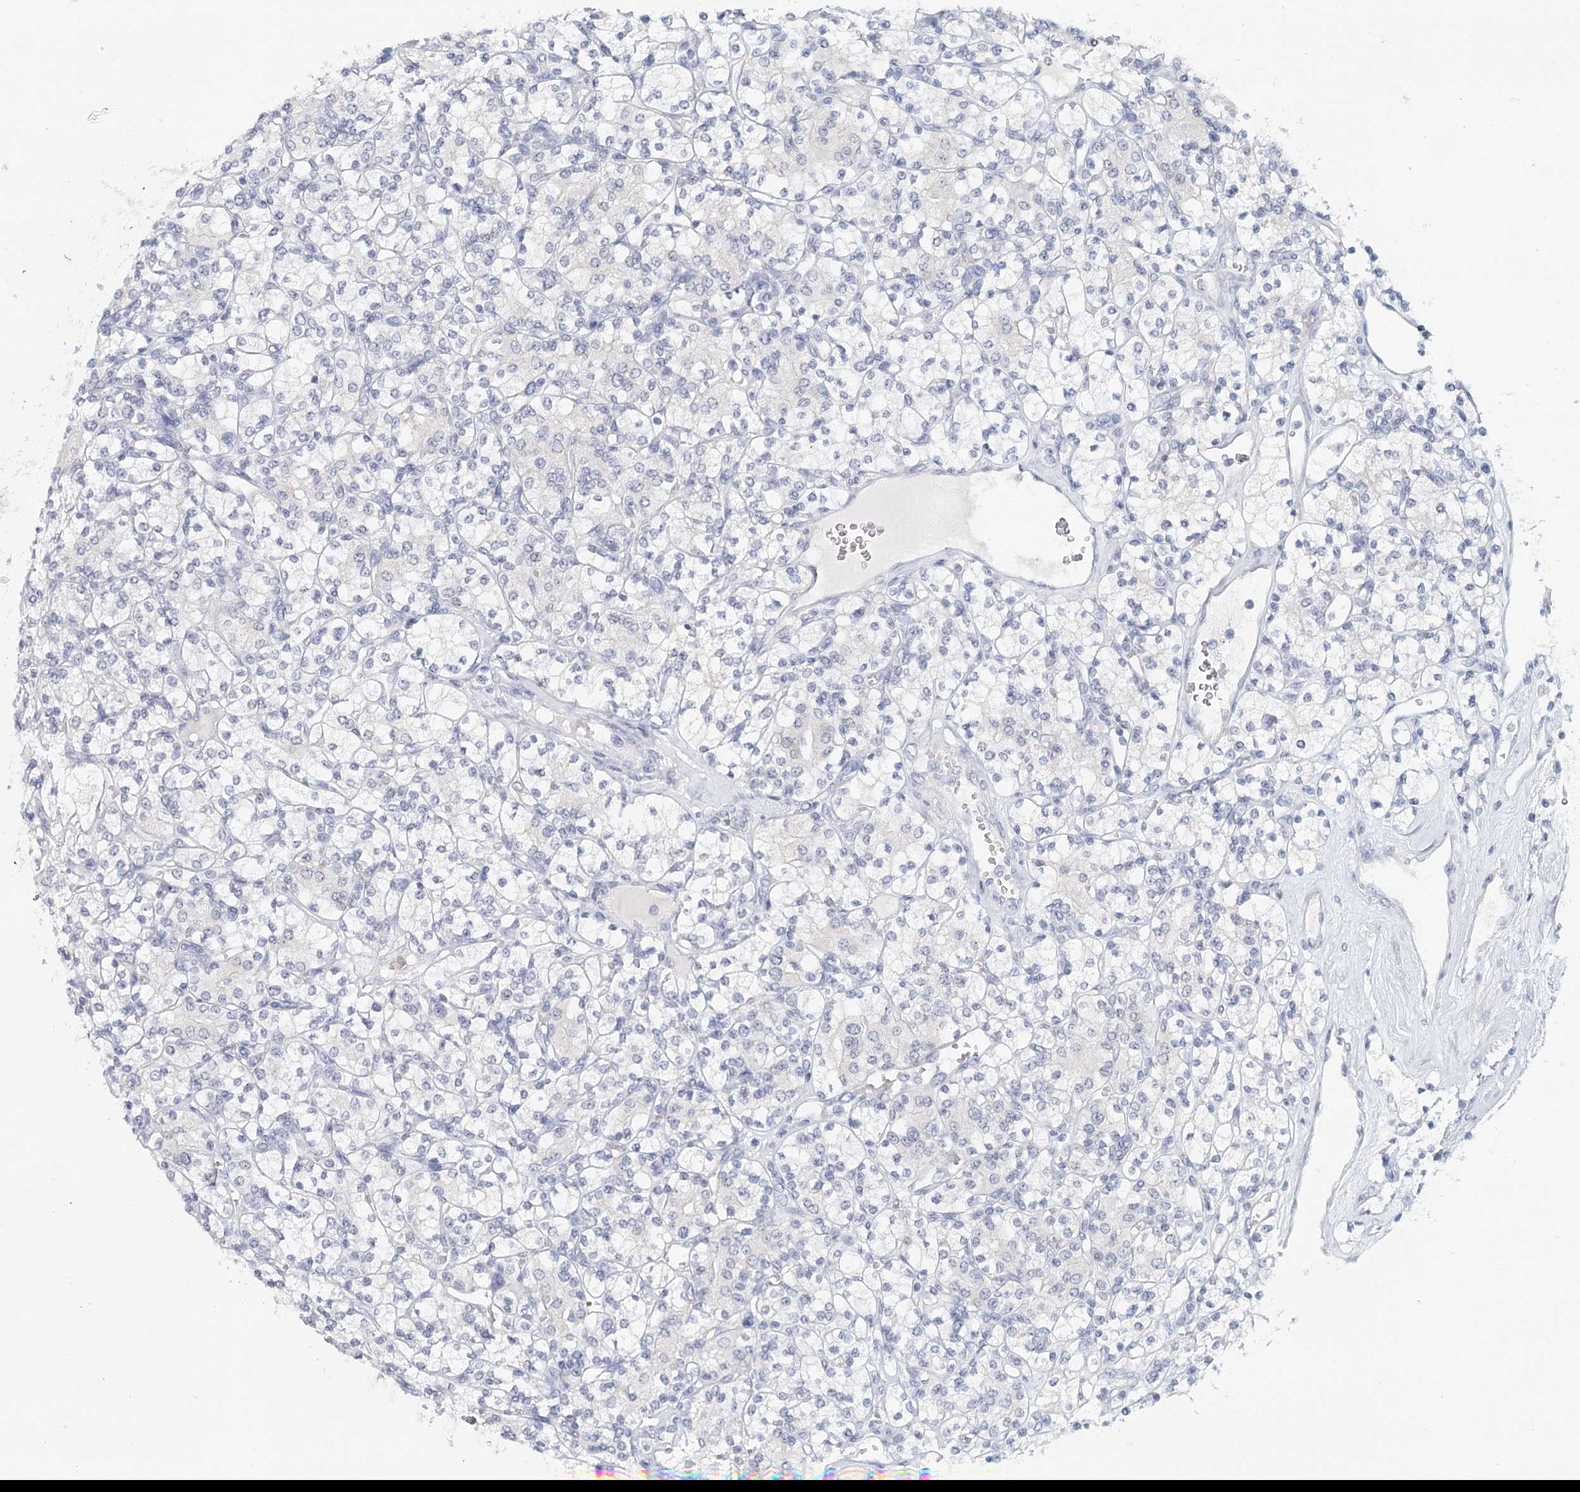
{"staining": {"intensity": "negative", "quantity": "none", "location": "none"}, "tissue": "renal cancer", "cell_type": "Tumor cells", "image_type": "cancer", "snomed": [{"axis": "morphology", "description": "Adenocarcinoma, NOS"}, {"axis": "topography", "description": "Kidney"}], "caption": "Immunohistochemistry photomicrograph of neoplastic tissue: renal cancer (adenocarcinoma) stained with DAB reveals no significant protein positivity in tumor cells.", "gene": "HSPA4L", "patient": {"sex": "male", "age": 77}}